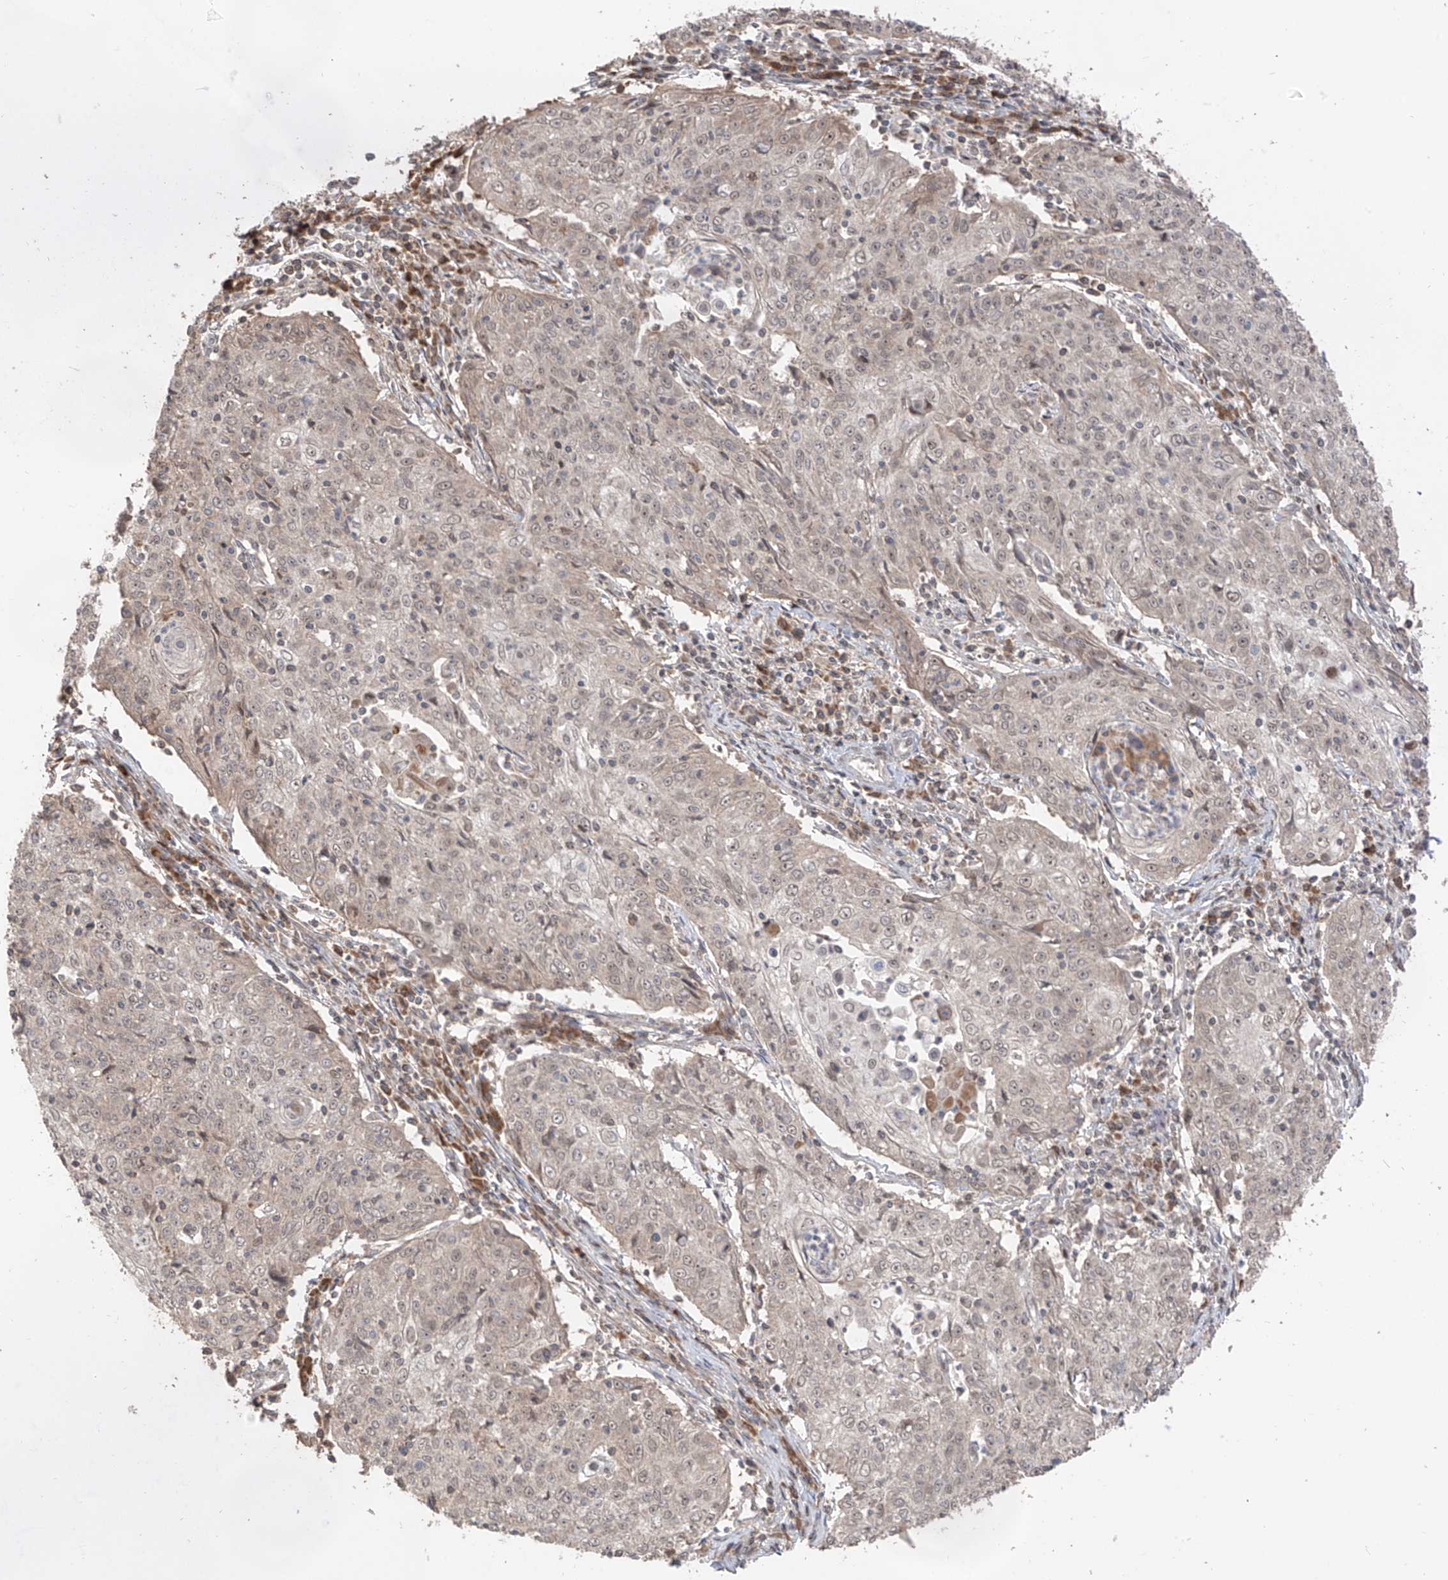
{"staining": {"intensity": "negative", "quantity": "none", "location": "none"}, "tissue": "cervical cancer", "cell_type": "Tumor cells", "image_type": "cancer", "snomed": [{"axis": "morphology", "description": "Squamous cell carcinoma, NOS"}, {"axis": "topography", "description": "Cervix"}], "caption": "High magnification brightfield microscopy of cervical squamous cell carcinoma stained with DAB (brown) and counterstained with hematoxylin (blue): tumor cells show no significant positivity. (Stains: DAB IHC with hematoxylin counter stain, Microscopy: brightfield microscopy at high magnification).", "gene": "COLGALT2", "patient": {"sex": "female", "age": 48}}